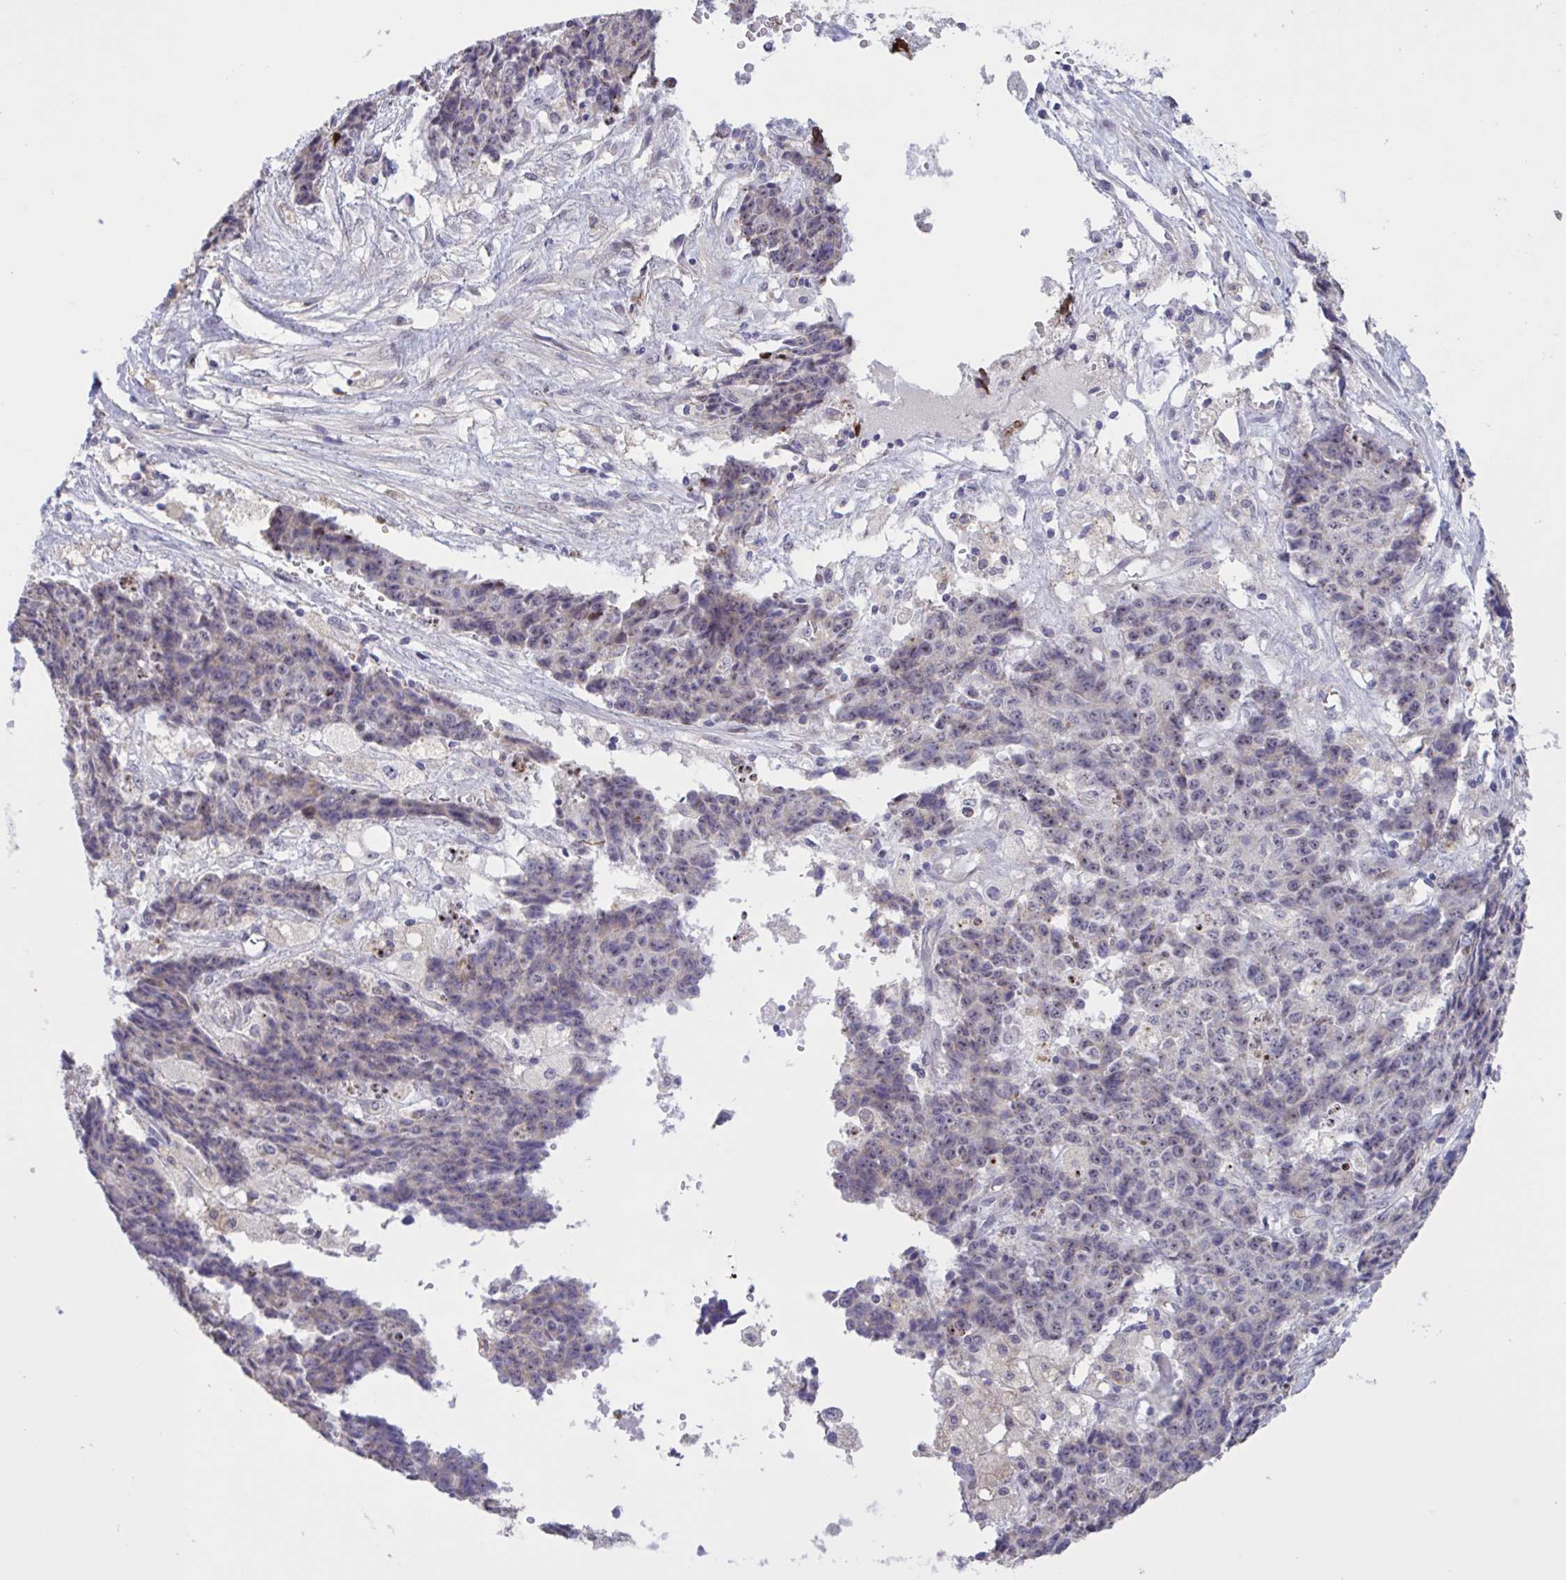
{"staining": {"intensity": "weak", "quantity": "25%-75%", "location": "cytoplasmic/membranous"}, "tissue": "ovarian cancer", "cell_type": "Tumor cells", "image_type": "cancer", "snomed": [{"axis": "morphology", "description": "Carcinoma, endometroid"}, {"axis": "topography", "description": "Ovary"}], "caption": "Protein expression analysis of ovarian cancer (endometroid carcinoma) reveals weak cytoplasmic/membranous staining in approximately 25%-75% of tumor cells.", "gene": "CD101", "patient": {"sex": "female", "age": 42}}